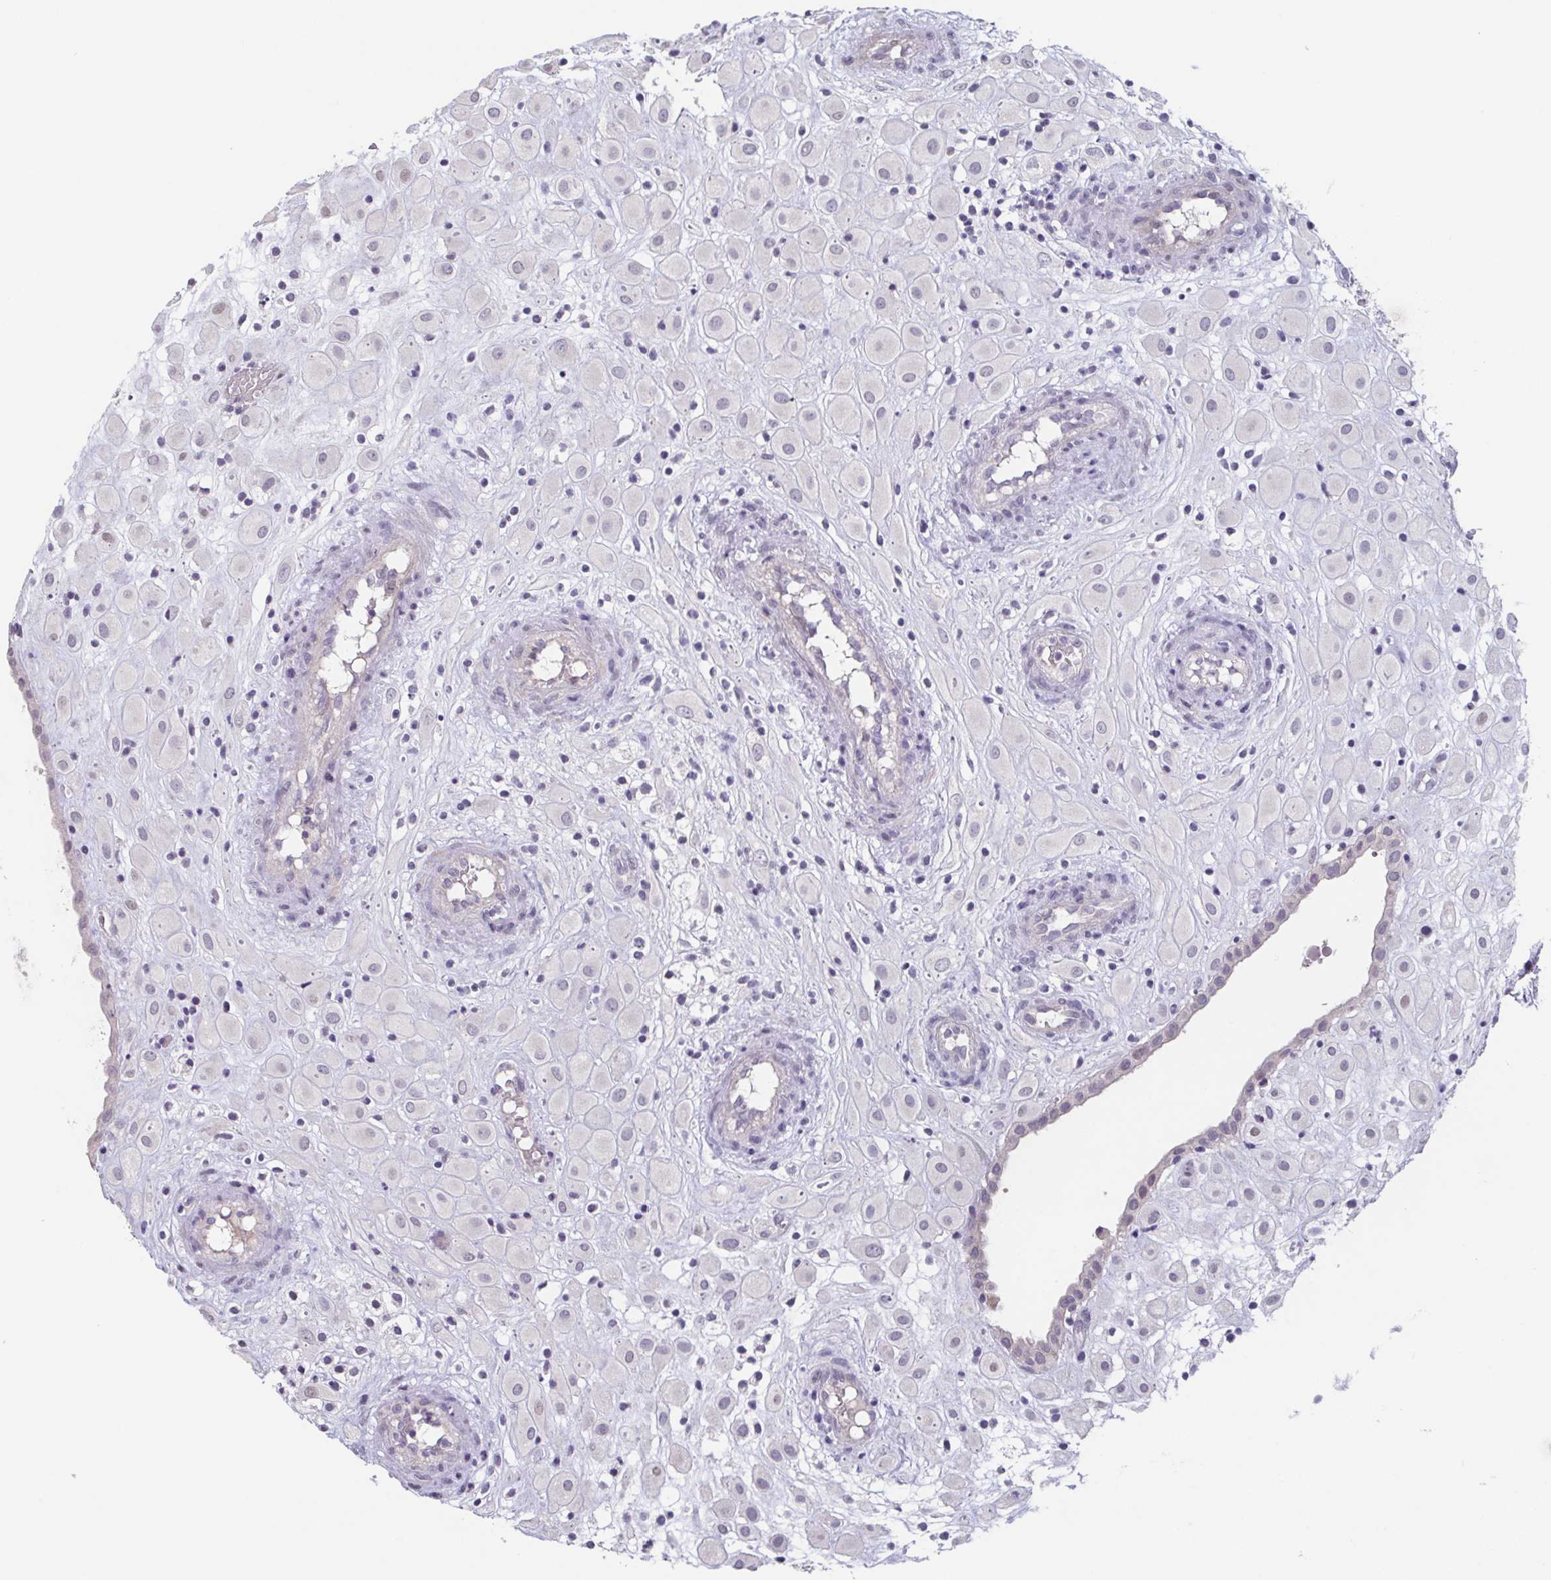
{"staining": {"intensity": "negative", "quantity": "none", "location": "none"}, "tissue": "placenta", "cell_type": "Decidual cells", "image_type": "normal", "snomed": [{"axis": "morphology", "description": "Normal tissue, NOS"}, {"axis": "topography", "description": "Placenta"}], "caption": "Immunohistochemical staining of benign human placenta demonstrates no significant staining in decidual cells. (Brightfield microscopy of DAB IHC at high magnification).", "gene": "GHRL", "patient": {"sex": "female", "age": 24}}